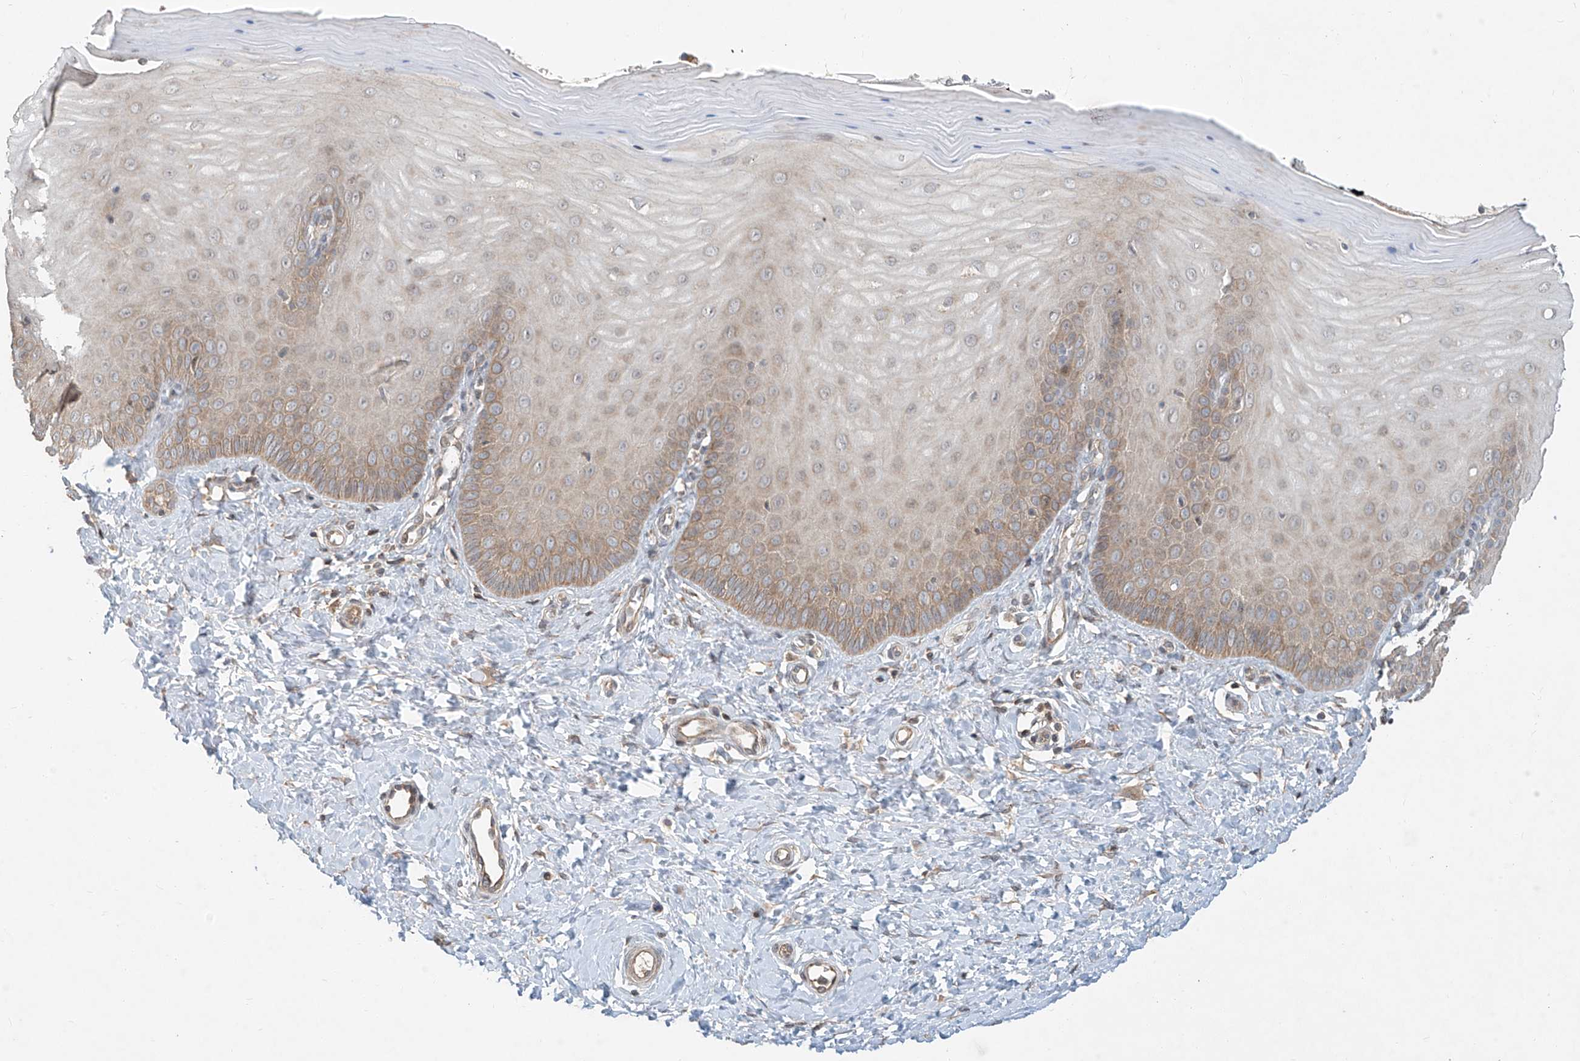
{"staining": {"intensity": "weak", "quantity": "<25%", "location": "cytoplasmic/membranous"}, "tissue": "cervix", "cell_type": "Glandular cells", "image_type": "normal", "snomed": [{"axis": "morphology", "description": "Normal tissue, NOS"}, {"axis": "topography", "description": "Cervix"}], "caption": "This is an IHC image of unremarkable cervix. There is no positivity in glandular cells.", "gene": "TMEM61", "patient": {"sex": "female", "age": 55}}